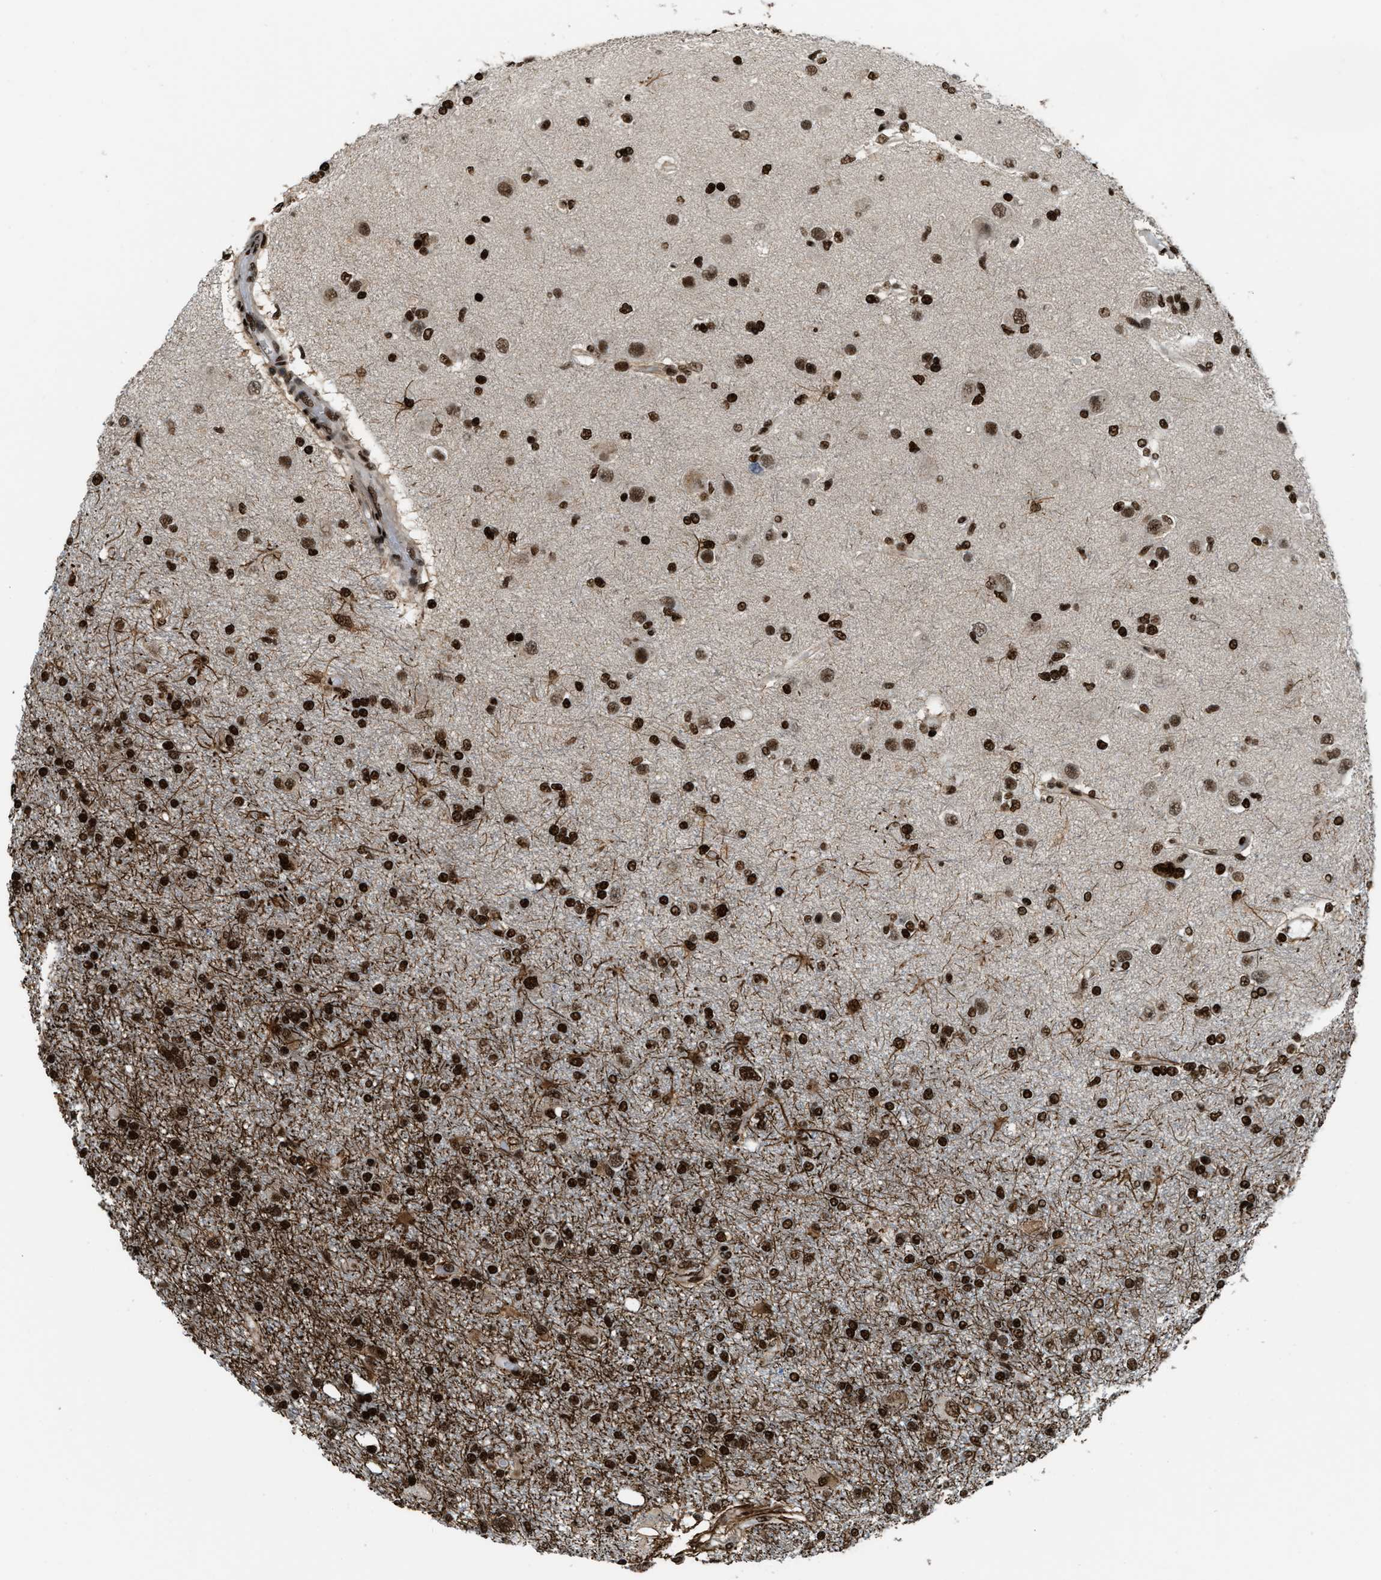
{"staining": {"intensity": "strong", "quantity": ">75%", "location": "nuclear"}, "tissue": "glioma", "cell_type": "Tumor cells", "image_type": "cancer", "snomed": [{"axis": "morphology", "description": "Glioma, malignant, High grade"}, {"axis": "topography", "description": "Brain"}], "caption": "Protein analysis of glioma tissue shows strong nuclear positivity in about >75% of tumor cells. The staining was performed using DAB, with brown indicating positive protein expression. Nuclei are stained blue with hematoxylin.", "gene": "NUMA1", "patient": {"sex": "female", "age": 59}}